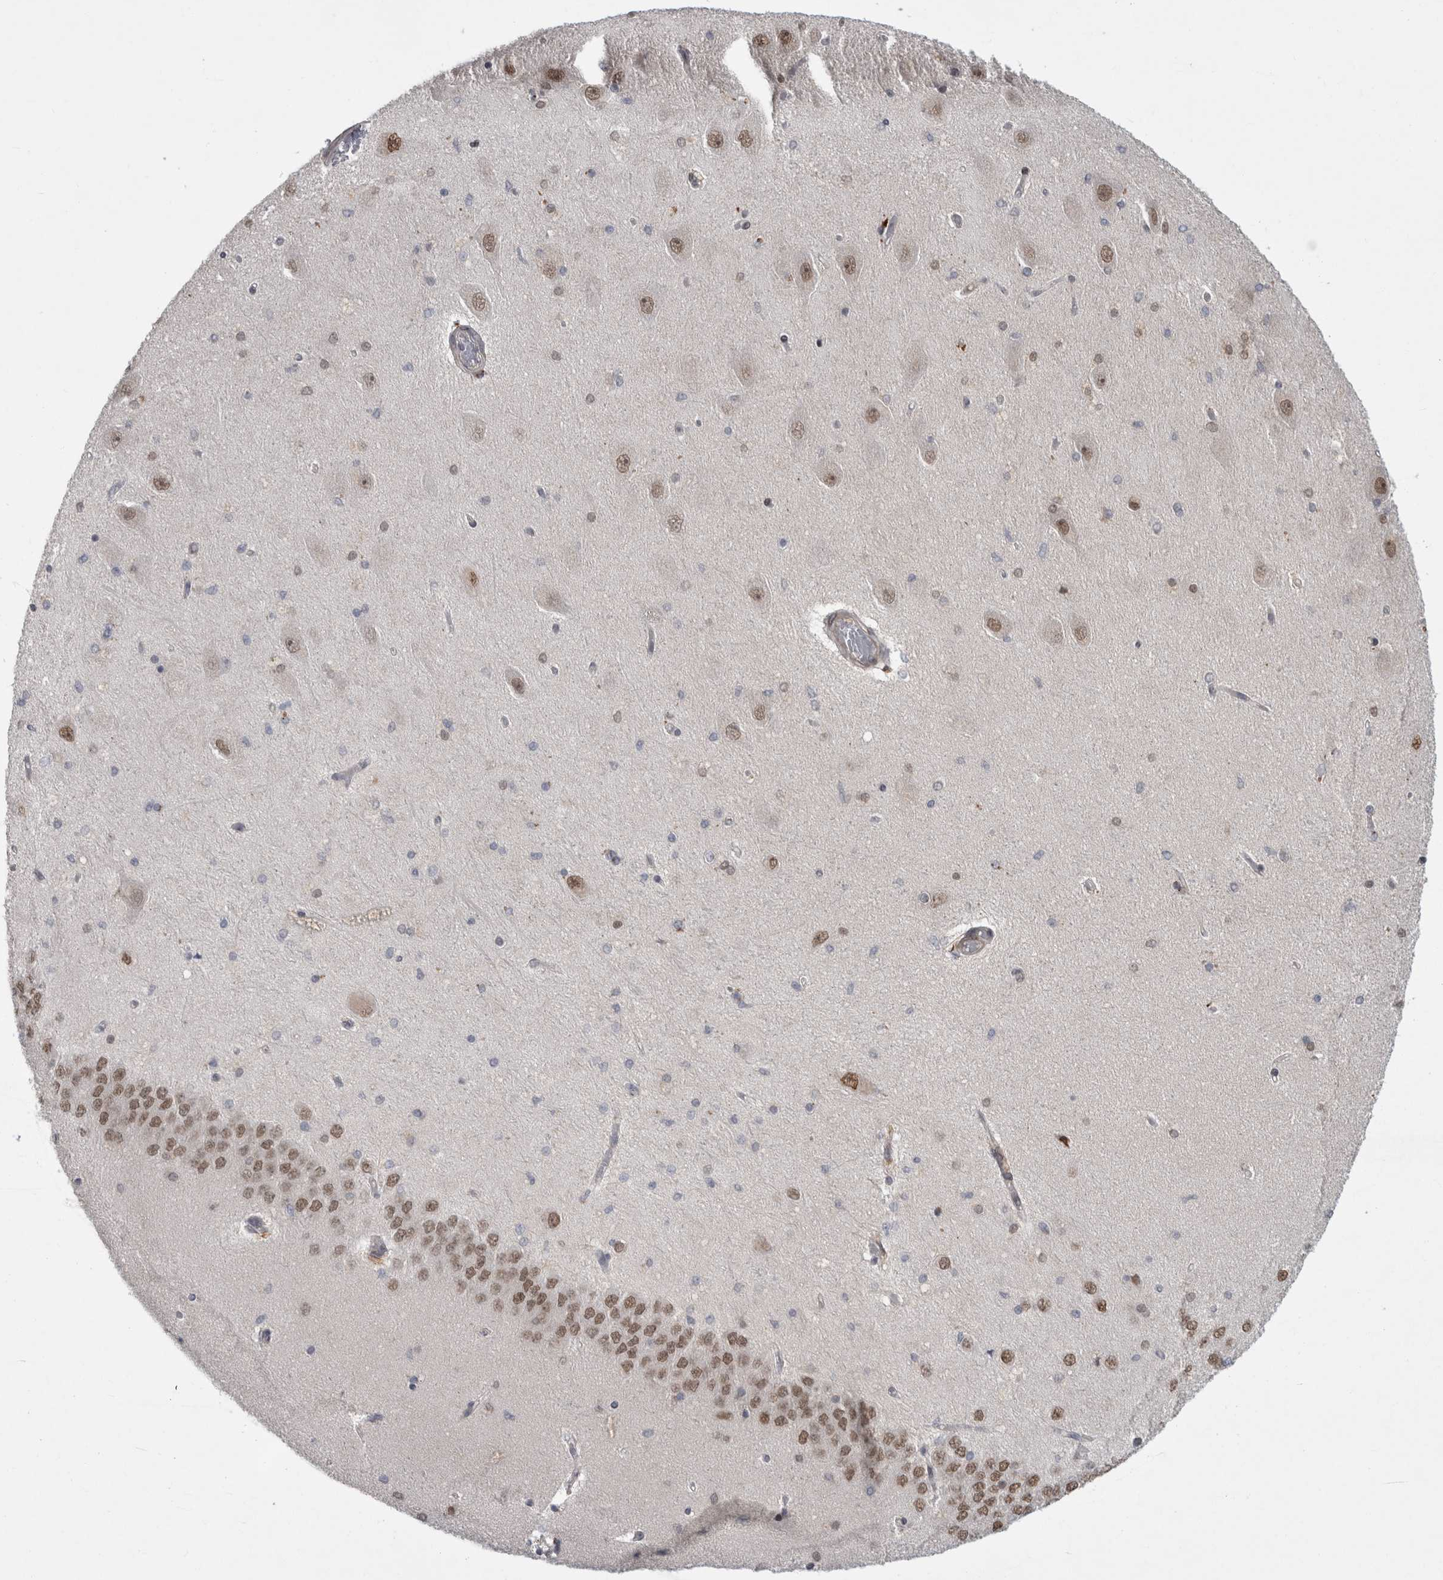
{"staining": {"intensity": "weak", "quantity": "<25%", "location": "nuclear"}, "tissue": "hippocampus", "cell_type": "Glial cells", "image_type": "normal", "snomed": [{"axis": "morphology", "description": "Normal tissue, NOS"}, {"axis": "topography", "description": "Hippocampus"}], "caption": "Glial cells show no significant protein staining in normal hippocampus. Brightfield microscopy of immunohistochemistry stained with DAB (brown) and hematoxylin (blue), captured at high magnification.", "gene": "MTBP", "patient": {"sex": "female", "age": 54}}